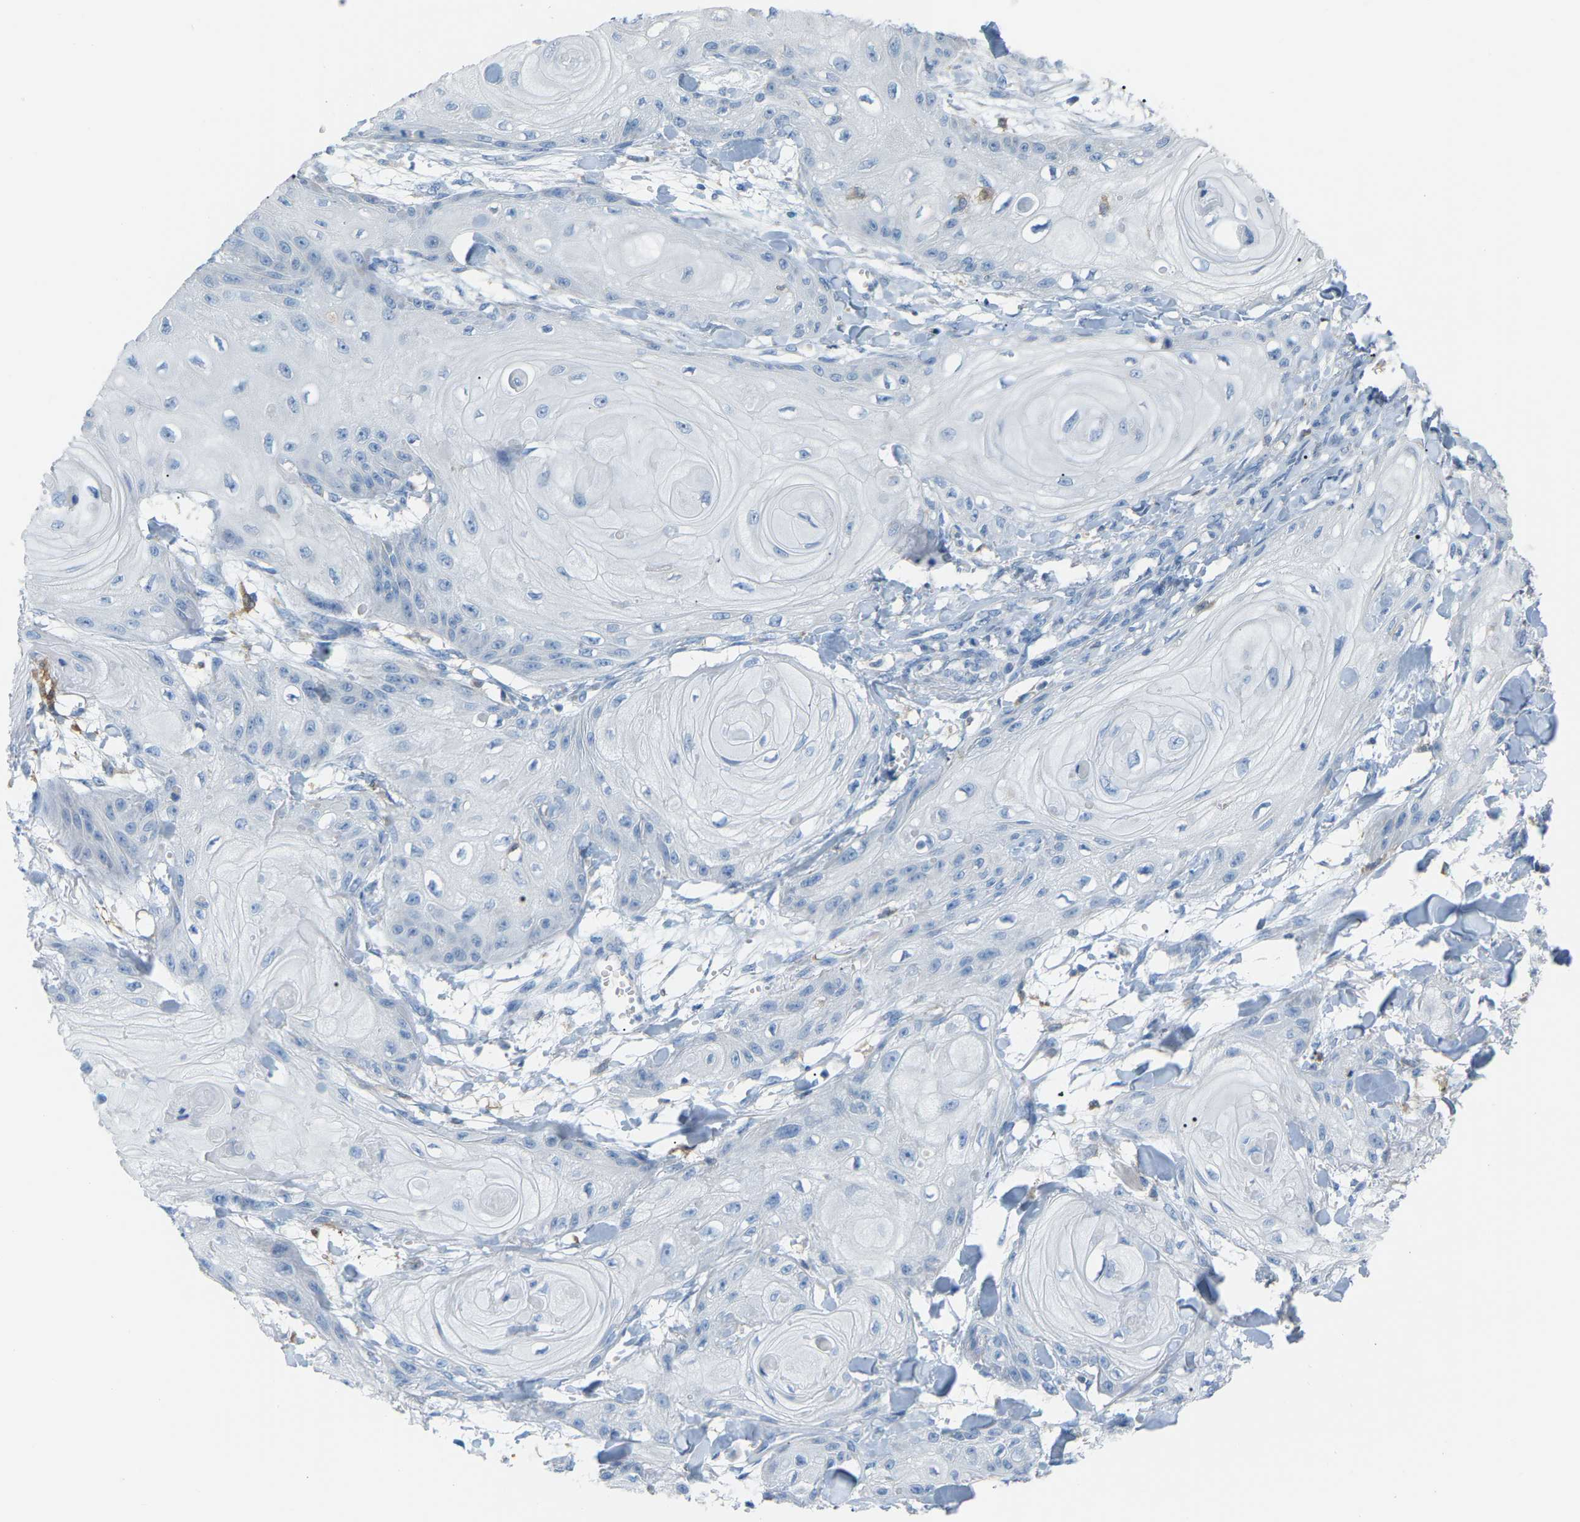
{"staining": {"intensity": "negative", "quantity": "none", "location": "none"}, "tissue": "skin cancer", "cell_type": "Tumor cells", "image_type": "cancer", "snomed": [{"axis": "morphology", "description": "Squamous cell carcinoma, NOS"}, {"axis": "topography", "description": "Skin"}], "caption": "This is an immunohistochemistry micrograph of skin cancer. There is no expression in tumor cells.", "gene": "CROT", "patient": {"sex": "male", "age": 74}}